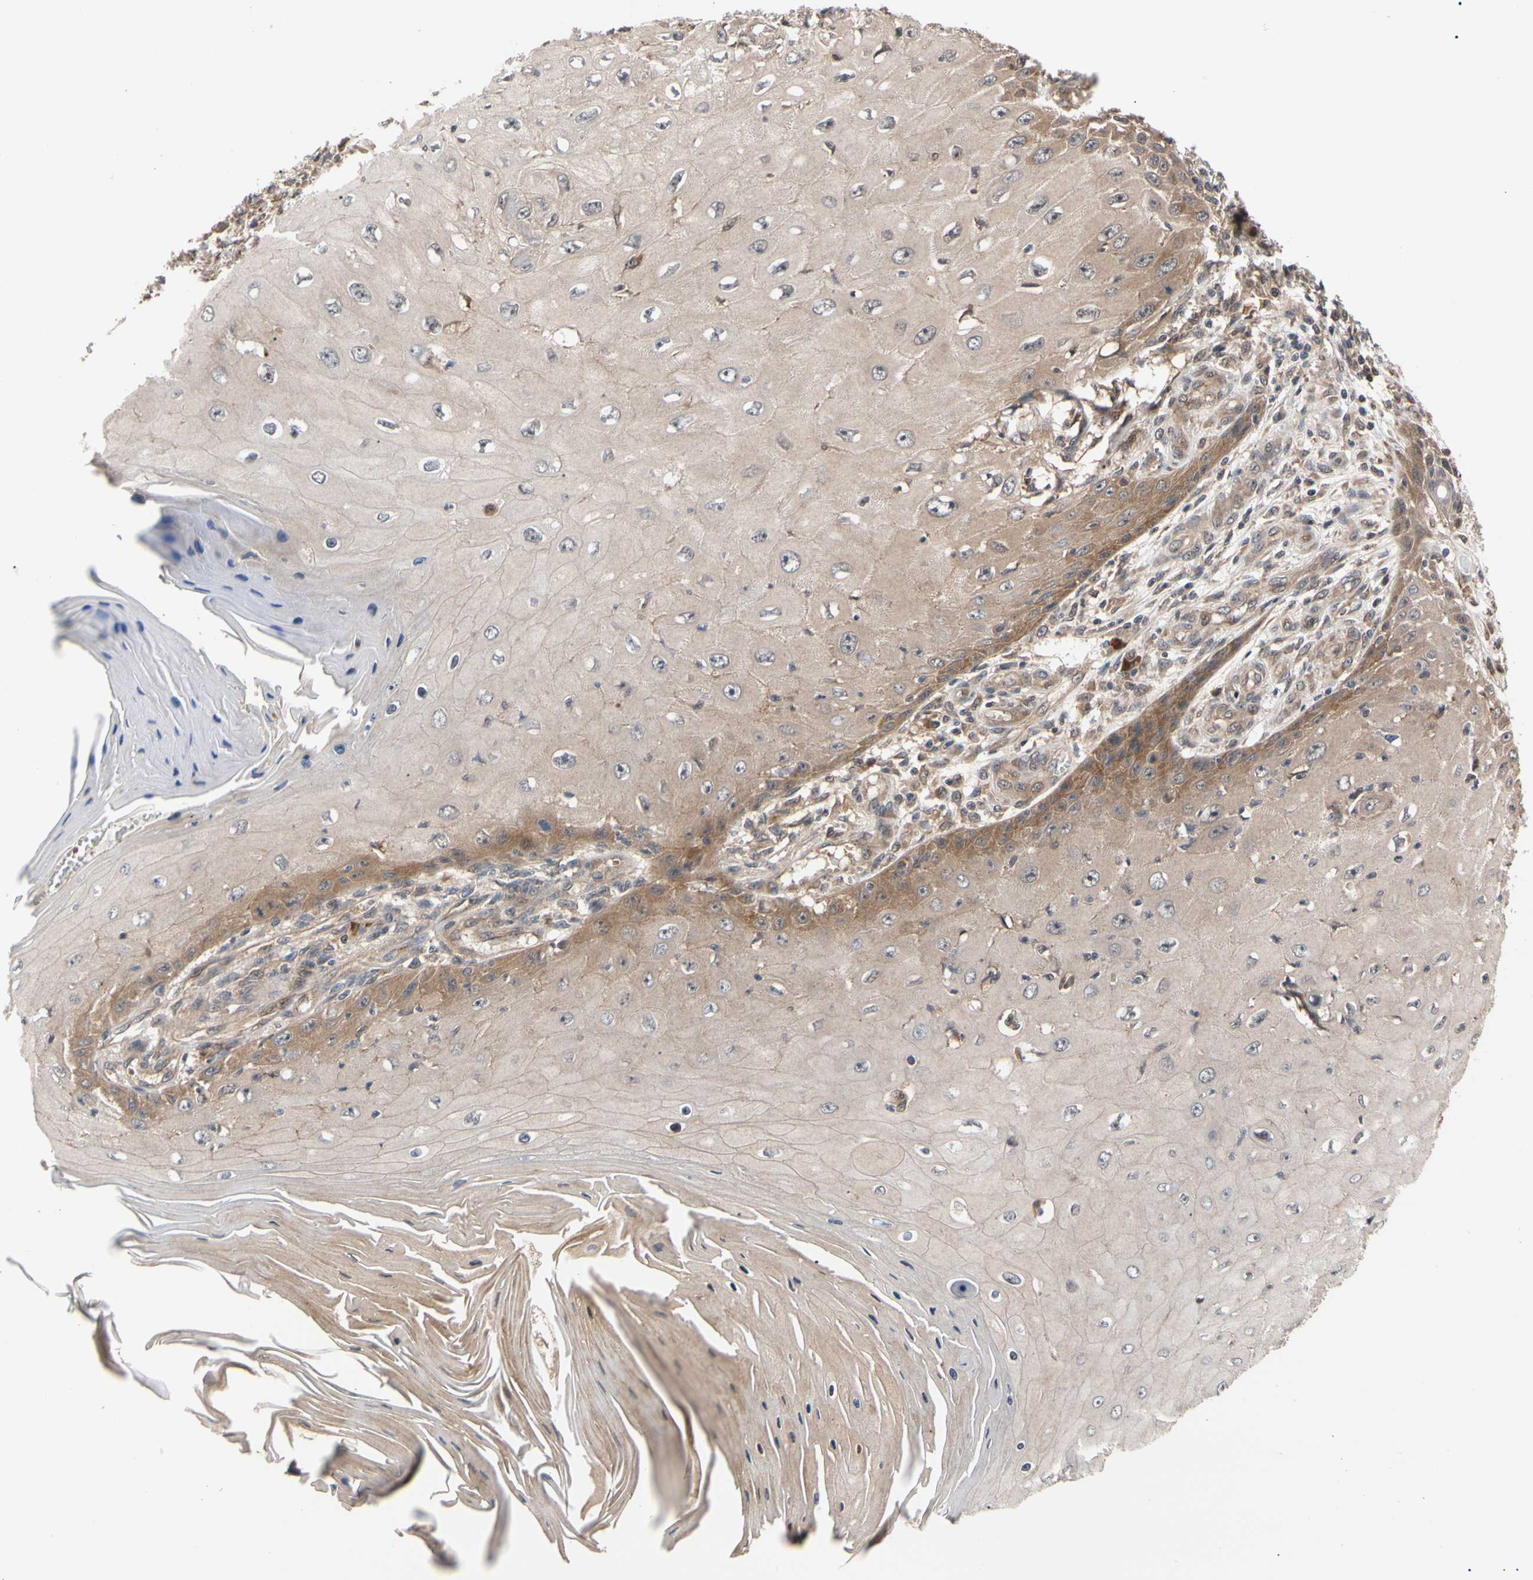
{"staining": {"intensity": "weak", "quantity": "25%-75%", "location": "cytoplasmic/membranous"}, "tissue": "skin cancer", "cell_type": "Tumor cells", "image_type": "cancer", "snomed": [{"axis": "morphology", "description": "Squamous cell carcinoma, NOS"}, {"axis": "topography", "description": "Skin"}], "caption": "Immunohistochemistry staining of skin squamous cell carcinoma, which shows low levels of weak cytoplasmic/membranous expression in approximately 25%-75% of tumor cells indicating weak cytoplasmic/membranous protein staining. The staining was performed using DAB (3,3'-diaminobenzidine) (brown) for protein detection and nuclei were counterstained in hematoxylin (blue).", "gene": "CYTIP", "patient": {"sex": "female", "age": 73}}